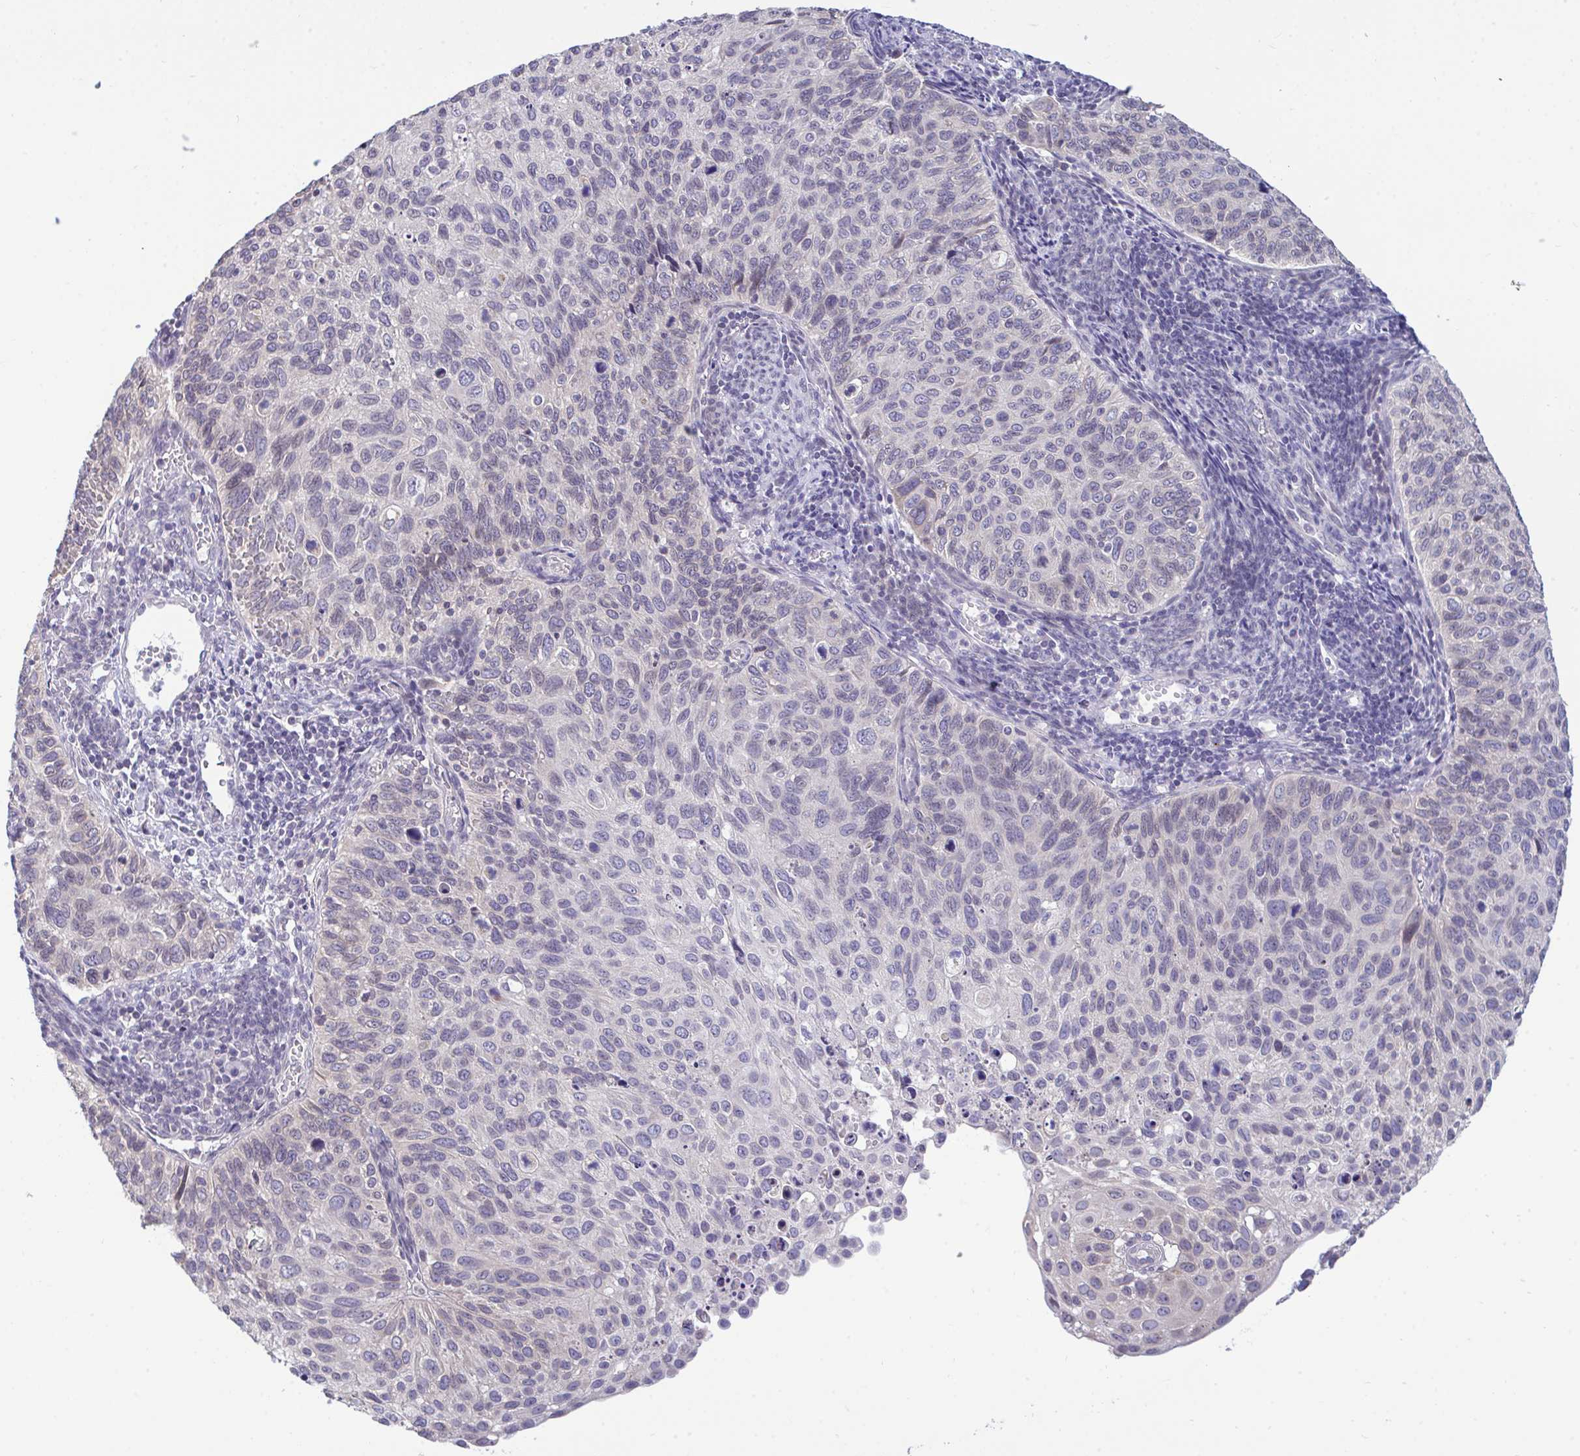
{"staining": {"intensity": "negative", "quantity": "none", "location": "none"}, "tissue": "cervical cancer", "cell_type": "Tumor cells", "image_type": "cancer", "snomed": [{"axis": "morphology", "description": "Squamous cell carcinoma, NOS"}, {"axis": "topography", "description": "Cervix"}], "caption": "High power microscopy image of an IHC micrograph of cervical cancer, revealing no significant staining in tumor cells.", "gene": "PIGK", "patient": {"sex": "female", "age": 70}}